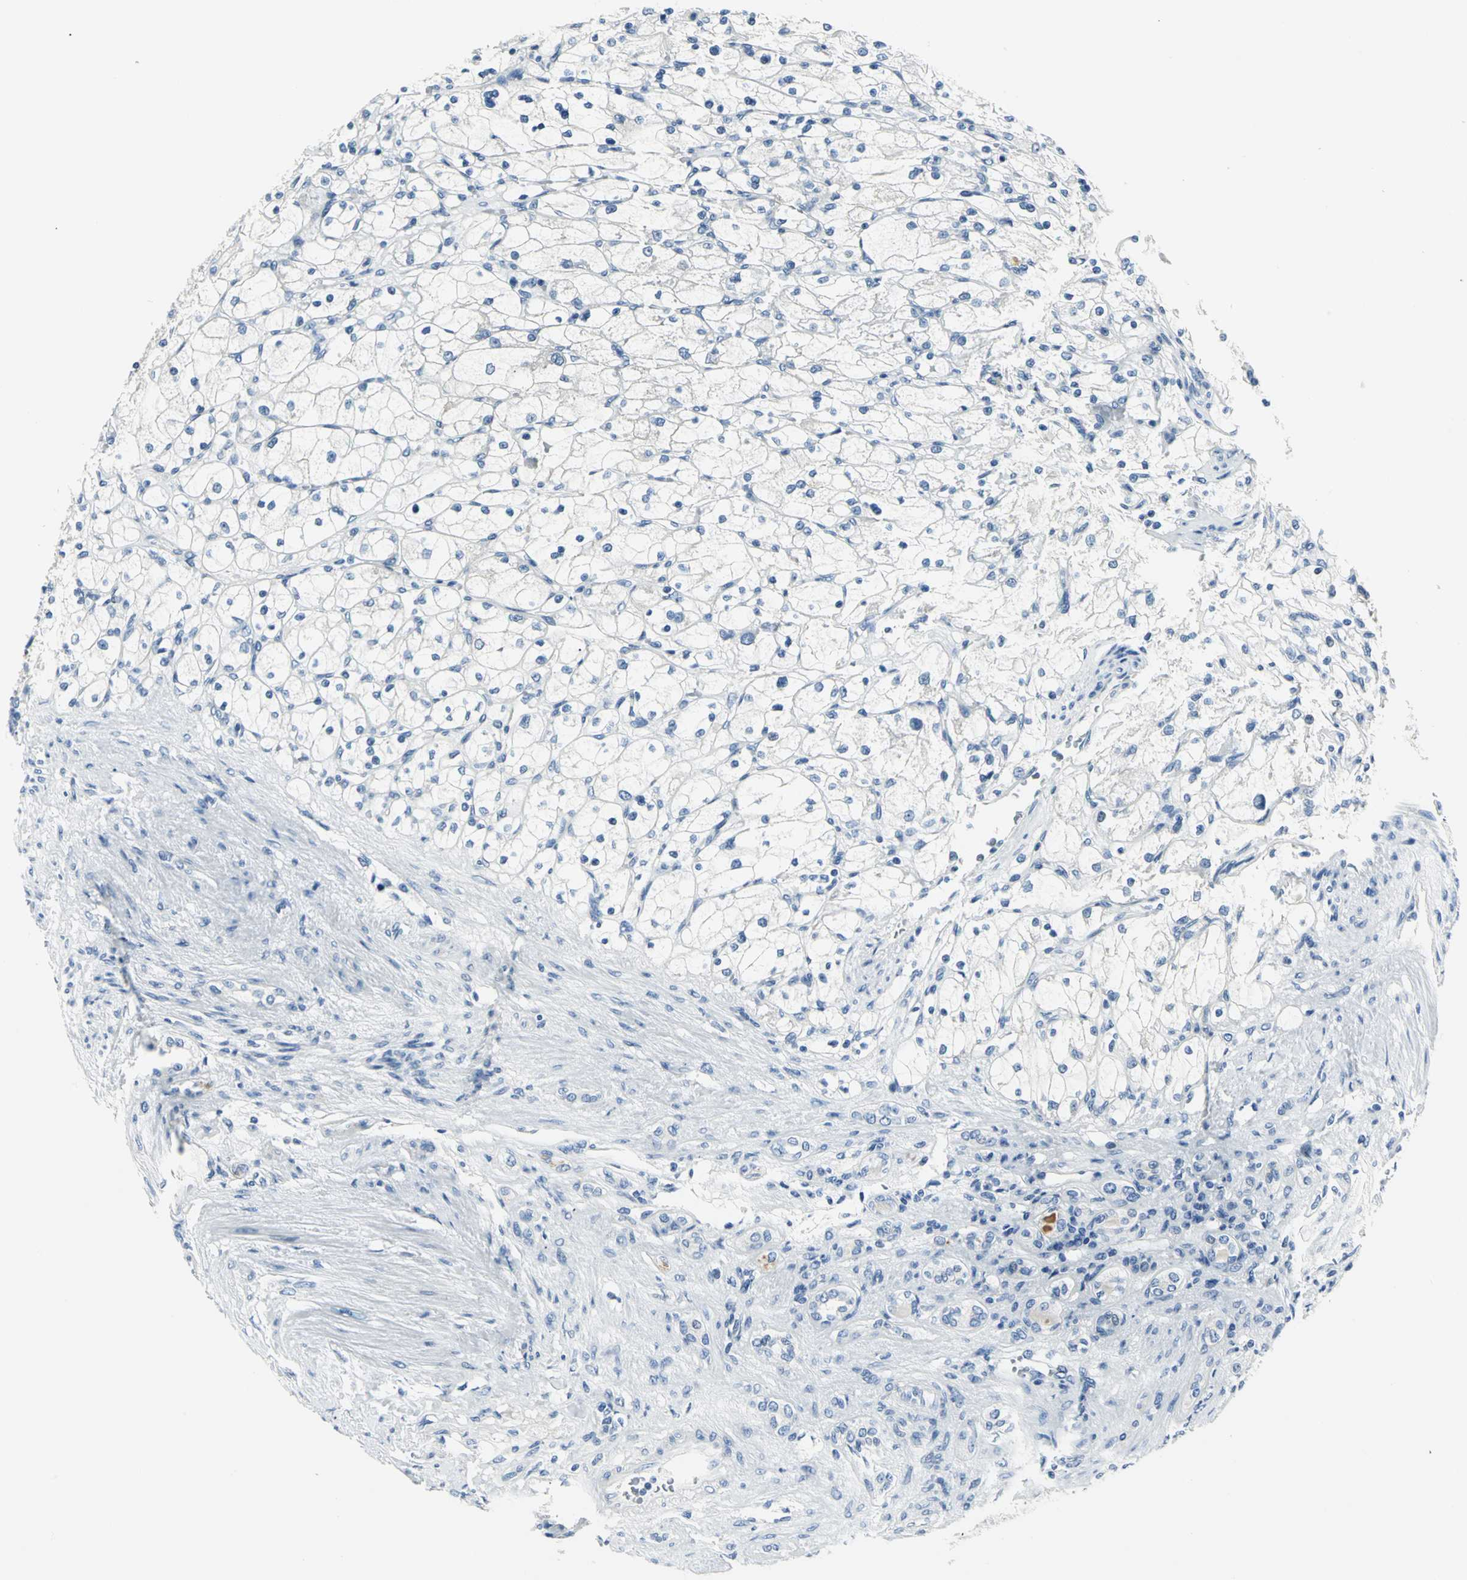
{"staining": {"intensity": "negative", "quantity": "none", "location": "none"}, "tissue": "renal cancer", "cell_type": "Tumor cells", "image_type": "cancer", "snomed": [{"axis": "morphology", "description": "Adenocarcinoma, NOS"}, {"axis": "topography", "description": "Kidney"}], "caption": "Human renal cancer stained for a protein using IHC demonstrates no positivity in tumor cells.", "gene": "RIPOR1", "patient": {"sex": "female", "age": 83}}